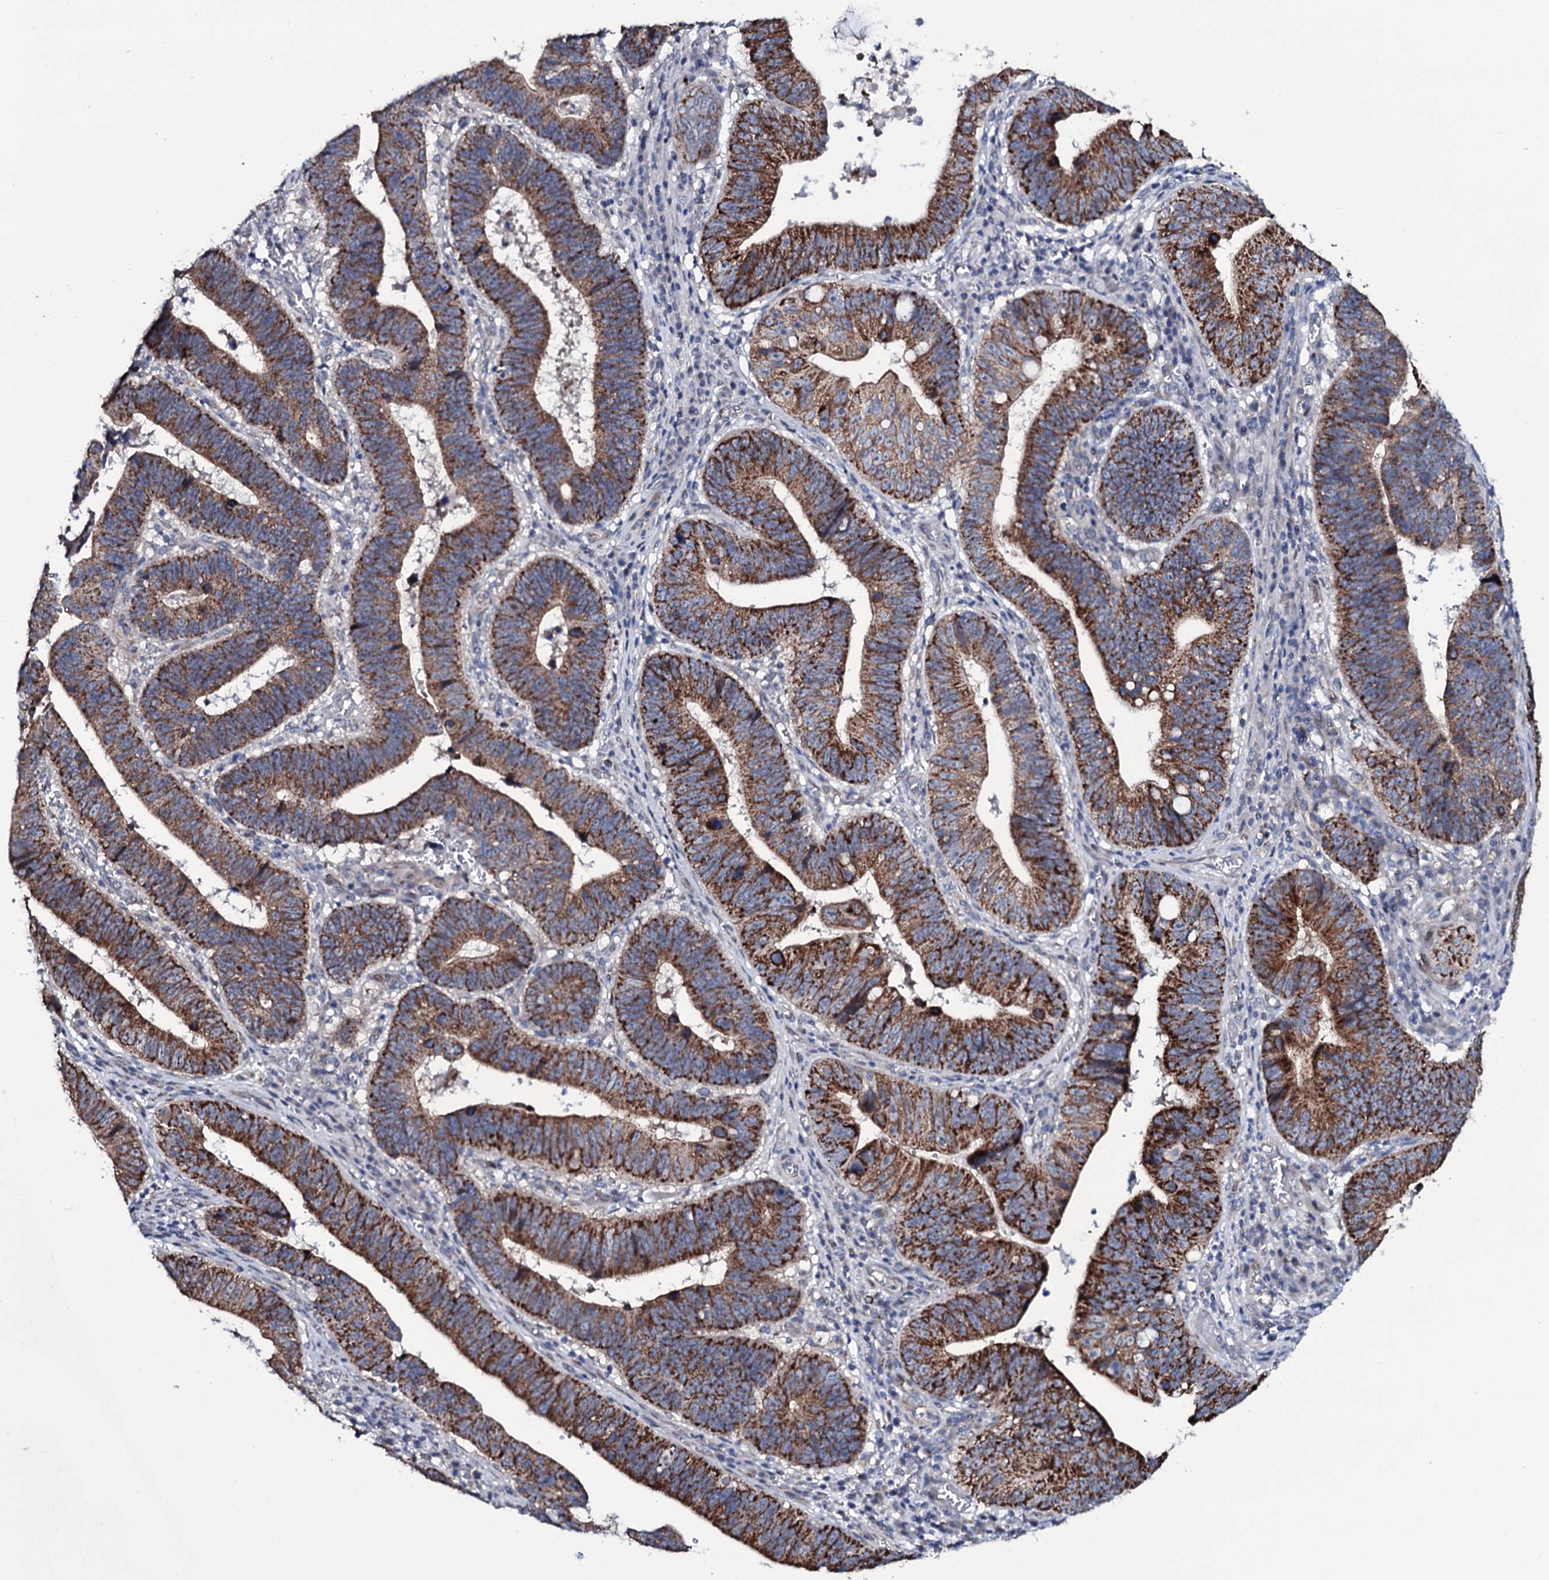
{"staining": {"intensity": "strong", "quantity": ">75%", "location": "cytoplasmic/membranous"}, "tissue": "stomach cancer", "cell_type": "Tumor cells", "image_type": "cancer", "snomed": [{"axis": "morphology", "description": "Adenocarcinoma, NOS"}, {"axis": "topography", "description": "Stomach"}], "caption": "Protein analysis of adenocarcinoma (stomach) tissue demonstrates strong cytoplasmic/membranous staining in about >75% of tumor cells. The staining is performed using DAB brown chromogen to label protein expression. The nuclei are counter-stained blue using hematoxylin.", "gene": "WIPF3", "patient": {"sex": "male", "age": 59}}